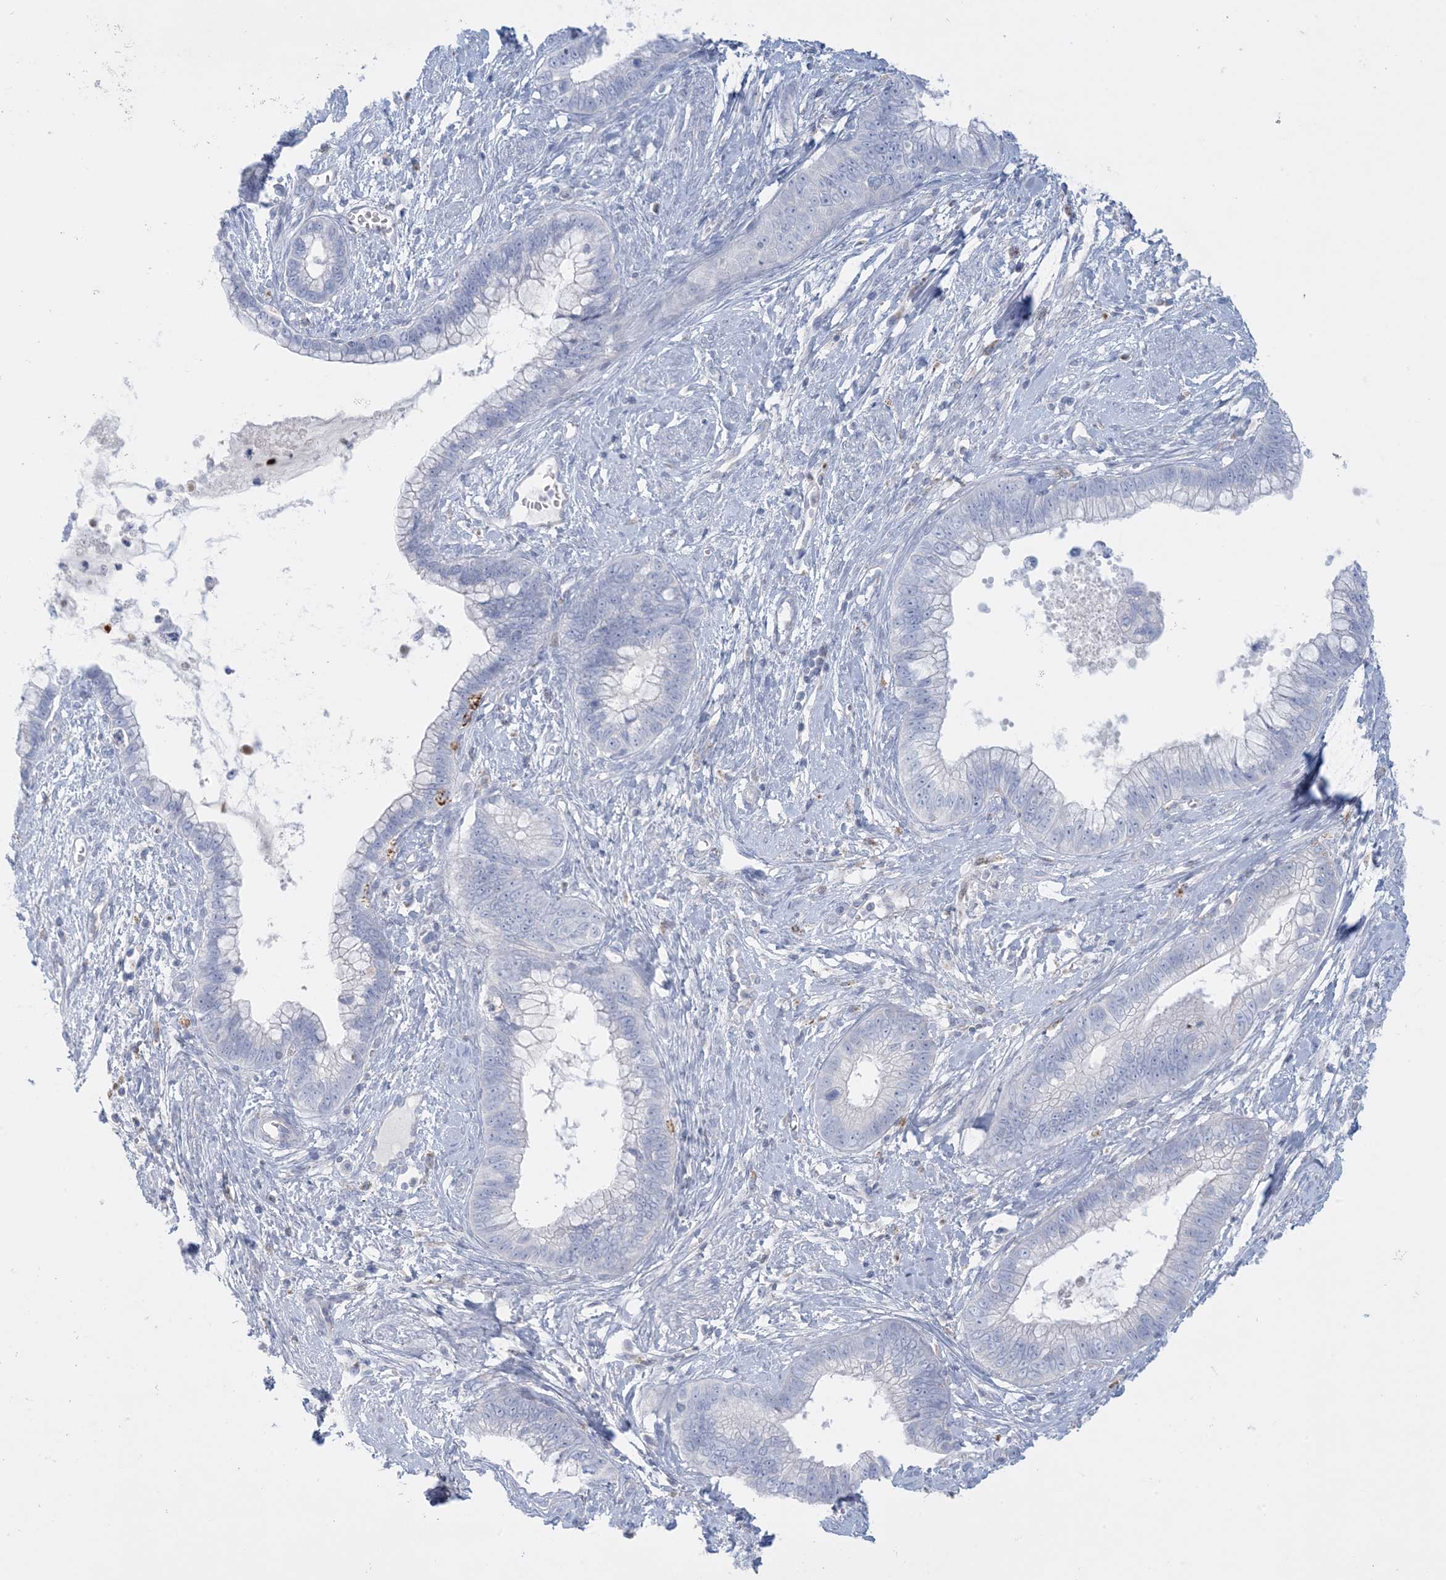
{"staining": {"intensity": "negative", "quantity": "none", "location": "none"}, "tissue": "cervical cancer", "cell_type": "Tumor cells", "image_type": "cancer", "snomed": [{"axis": "morphology", "description": "Adenocarcinoma, NOS"}, {"axis": "topography", "description": "Cervix"}], "caption": "This is an IHC histopathology image of cervical cancer (adenocarcinoma). There is no staining in tumor cells.", "gene": "KCTD6", "patient": {"sex": "female", "age": 44}}